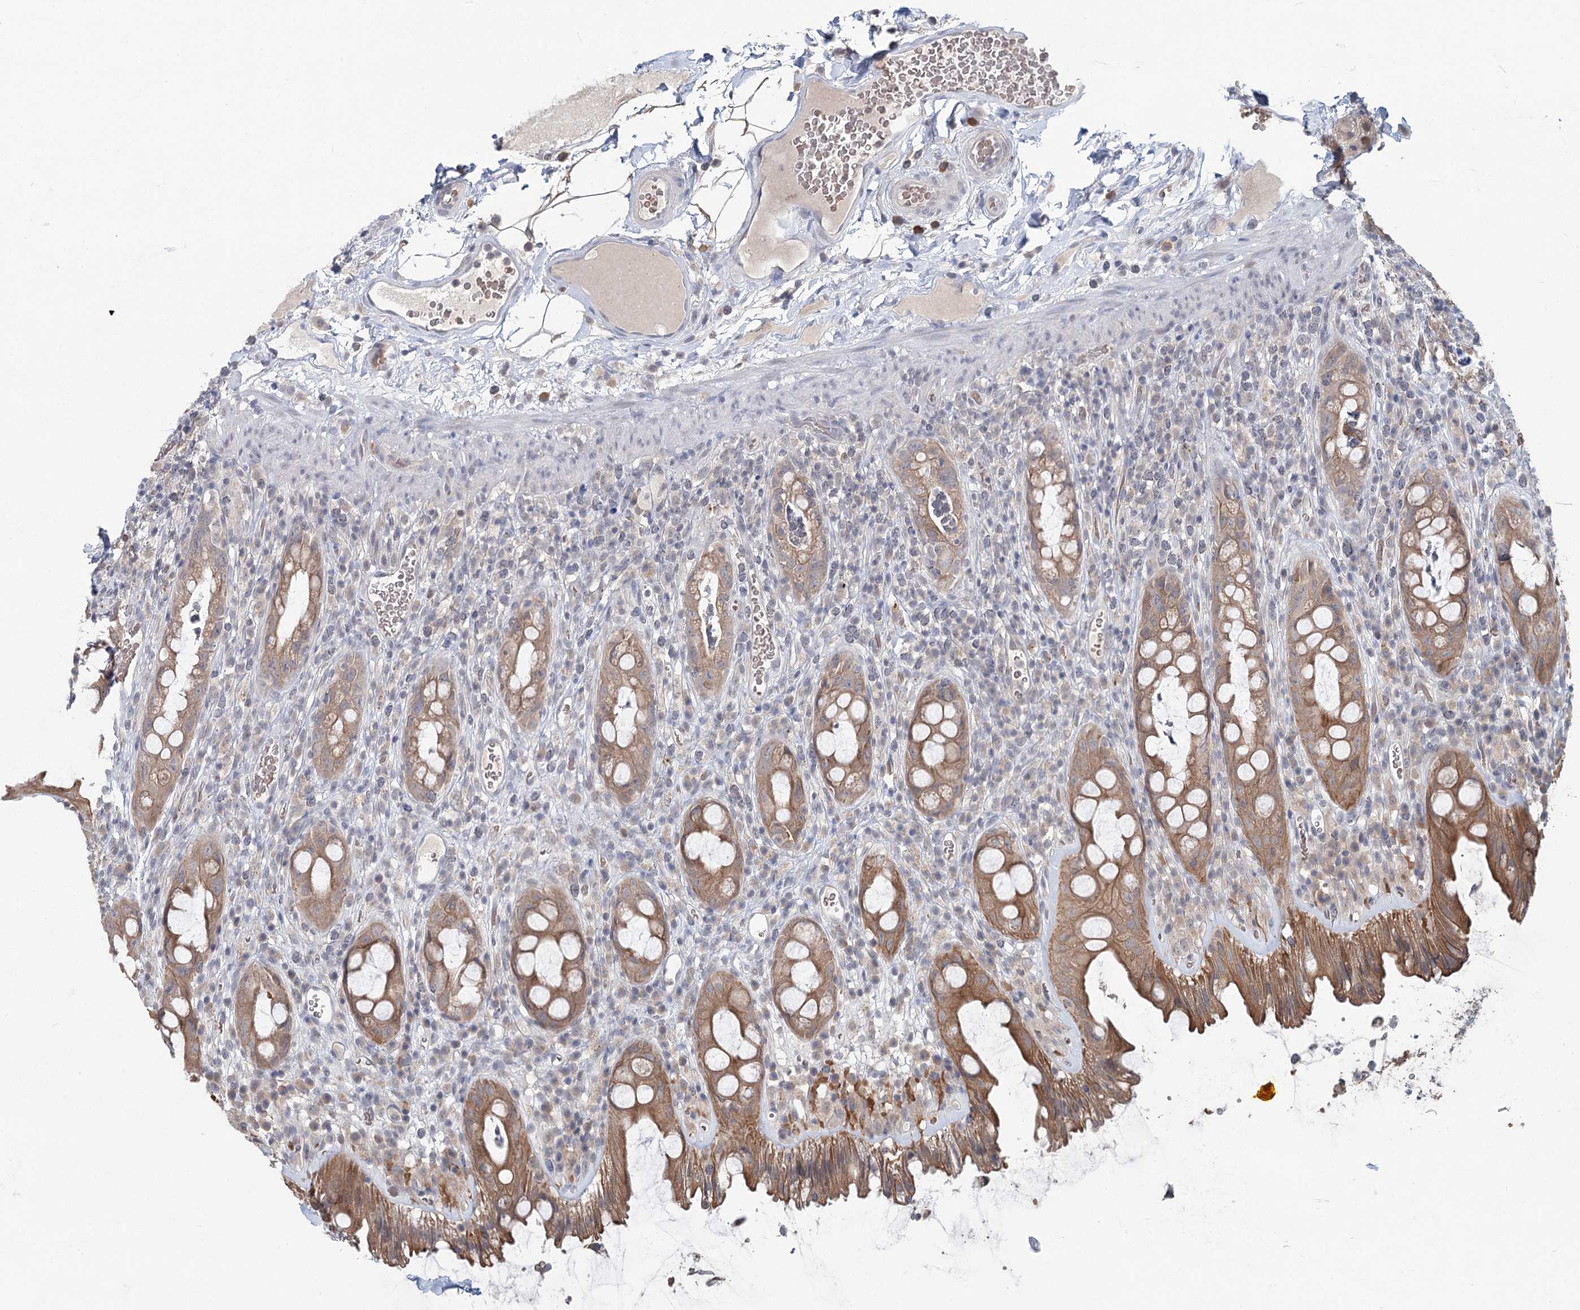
{"staining": {"intensity": "moderate", "quantity": ">75%", "location": "cytoplasmic/membranous"}, "tissue": "rectum", "cell_type": "Glandular cells", "image_type": "normal", "snomed": [{"axis": "morphology", "description": "Normal tissue, NOS"}, {"axis": "topography", "description": "Rectum"}], "caption": "Rectum stained with DAB immunohistochemistry demonstrates medium levels of moderate cytoplasmic/membranous staining in approximately >75% of glandular cells.", "gene": "FBXO7", "patient": {"sex": "female", "age": 57}}